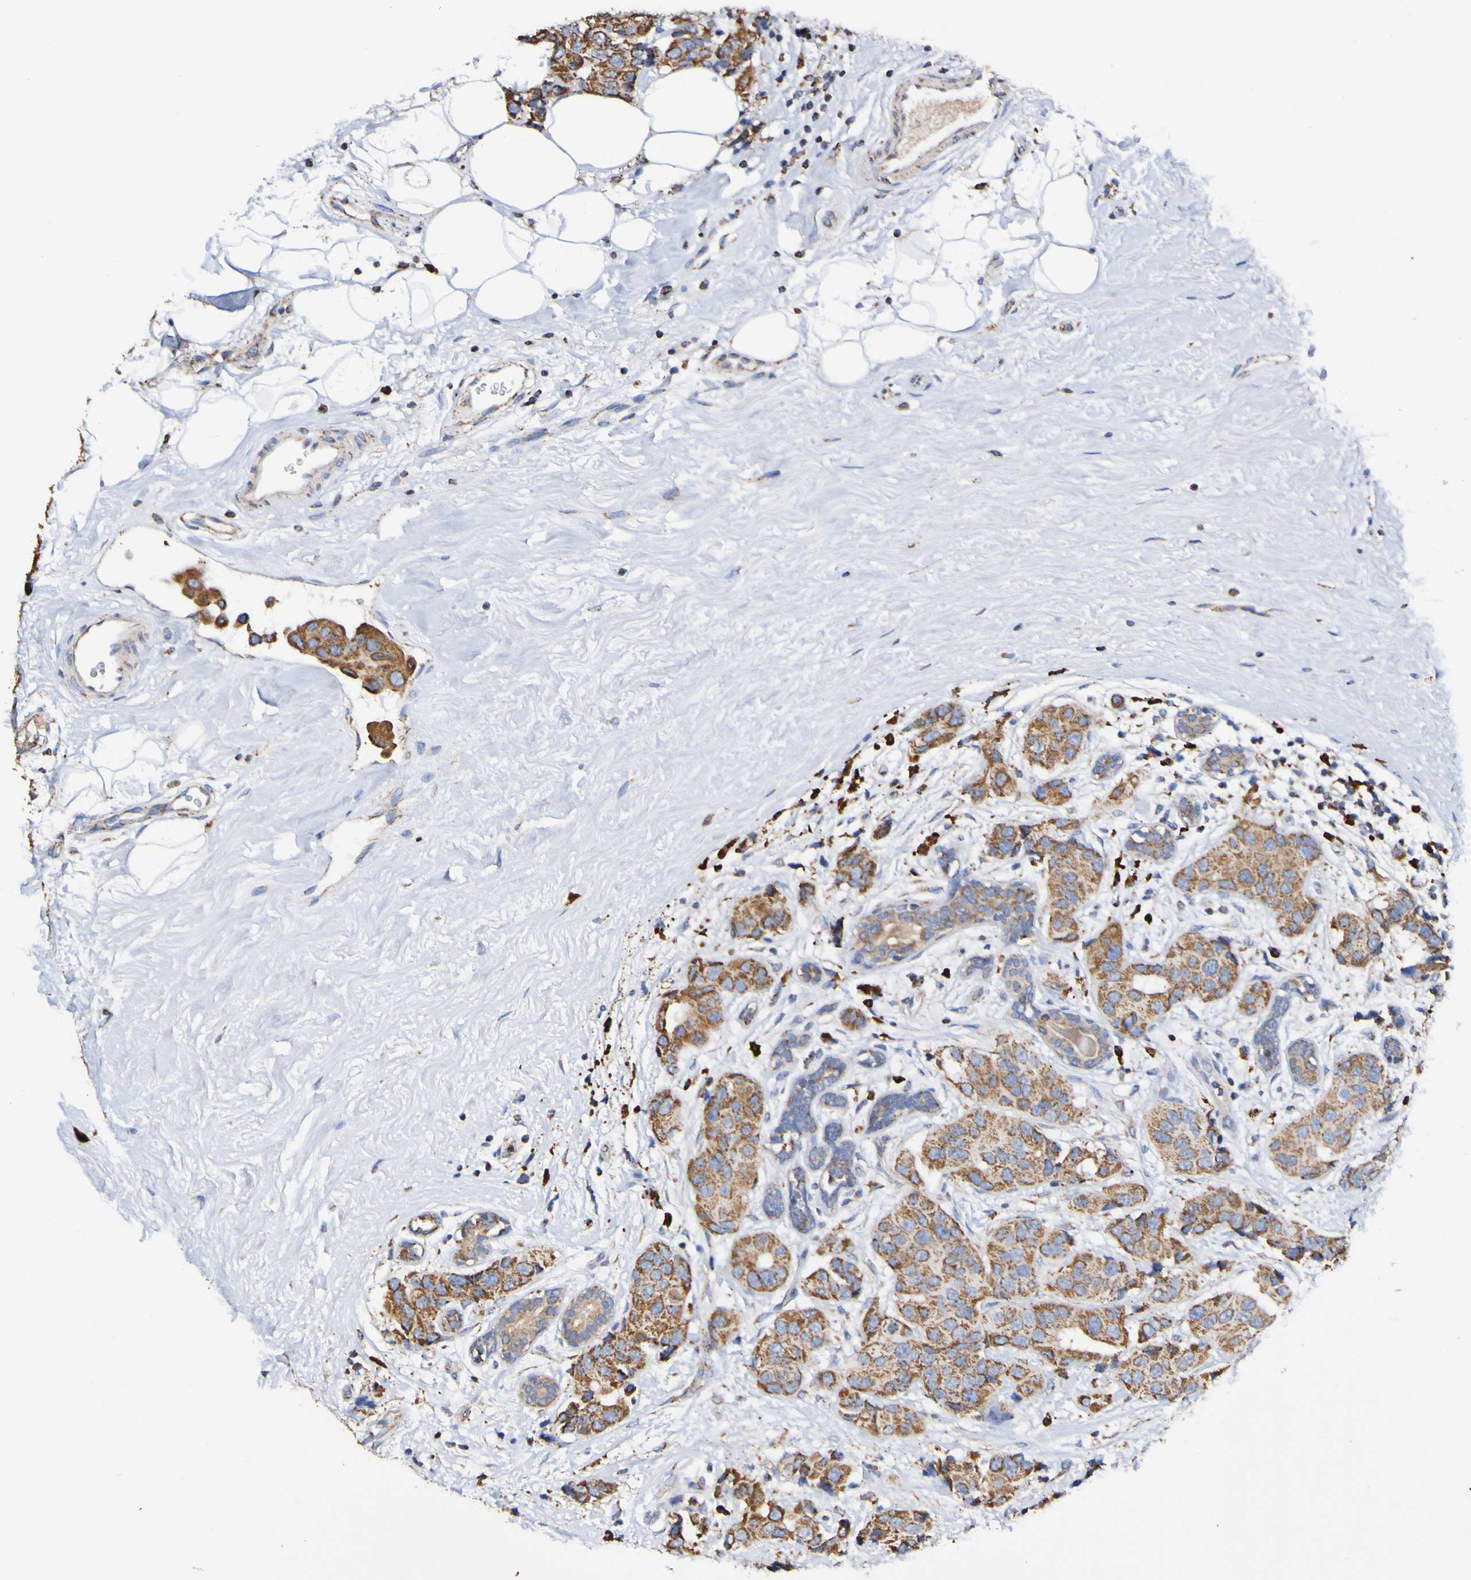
{"staining": {"intensity": "moderate", "quantity": ">75%", "location": "cytoplasmic/membranous"}, "tissue": "breast cancer", "cell_type": "Tumor cells", "image_type": "cancer", "snomed": [{"axis": "morphology", "description": "Normal tissue, NOS"}, {"axis": "morphology", "description": "Duct carcinoma"}, {"axis": "topography", "description": "Breast"}], "caption": "DAB immunohistochemical staining of breast cancer shows moderate cytoplasmic/membranous protein expression in about >75% of tumor cells.", "gene": "IL18R1", "patient": {"sex": "female", "age": 39}}